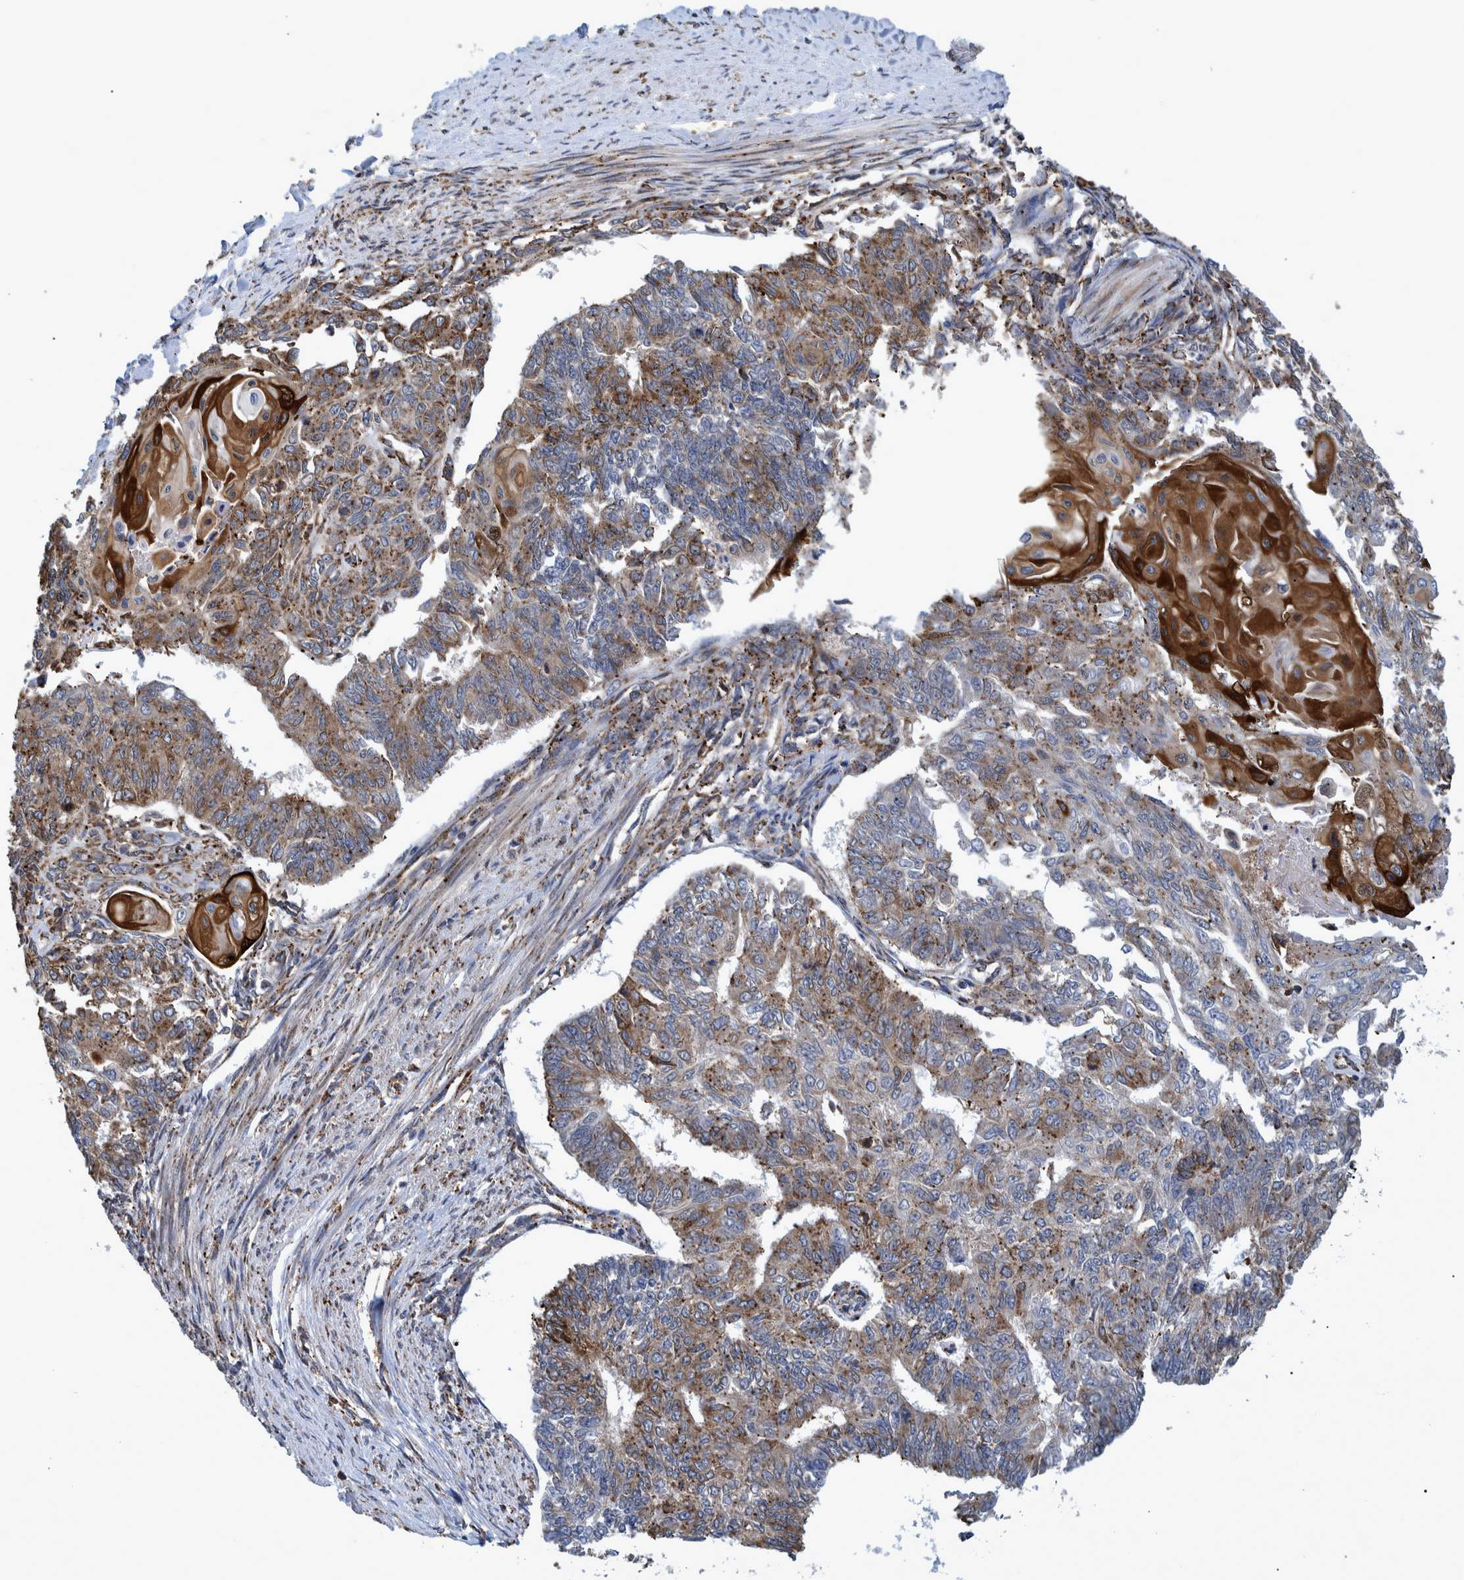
{"staining": {"intensity": "moderate", "quantity": ">75%", "location": "cytoplasmic/membranous"}, "tissue": "endometrial cancer", "cell_type": "Tumor cells", "image_type": "cancer", "snomed": [{"axis": "morphology", "description": "Adenocarcinoma, NOS"}, {"axis": "topography", "description": "Endometrium"}], "caption": "Tumor cells display medium levels of moderate cytoplasmic/membranous positivity in approximately >75% of cells in adenocarcinoma (endometrial).", "gene": "SPAG5", "patient": {"sex": "female", "age": 32}}